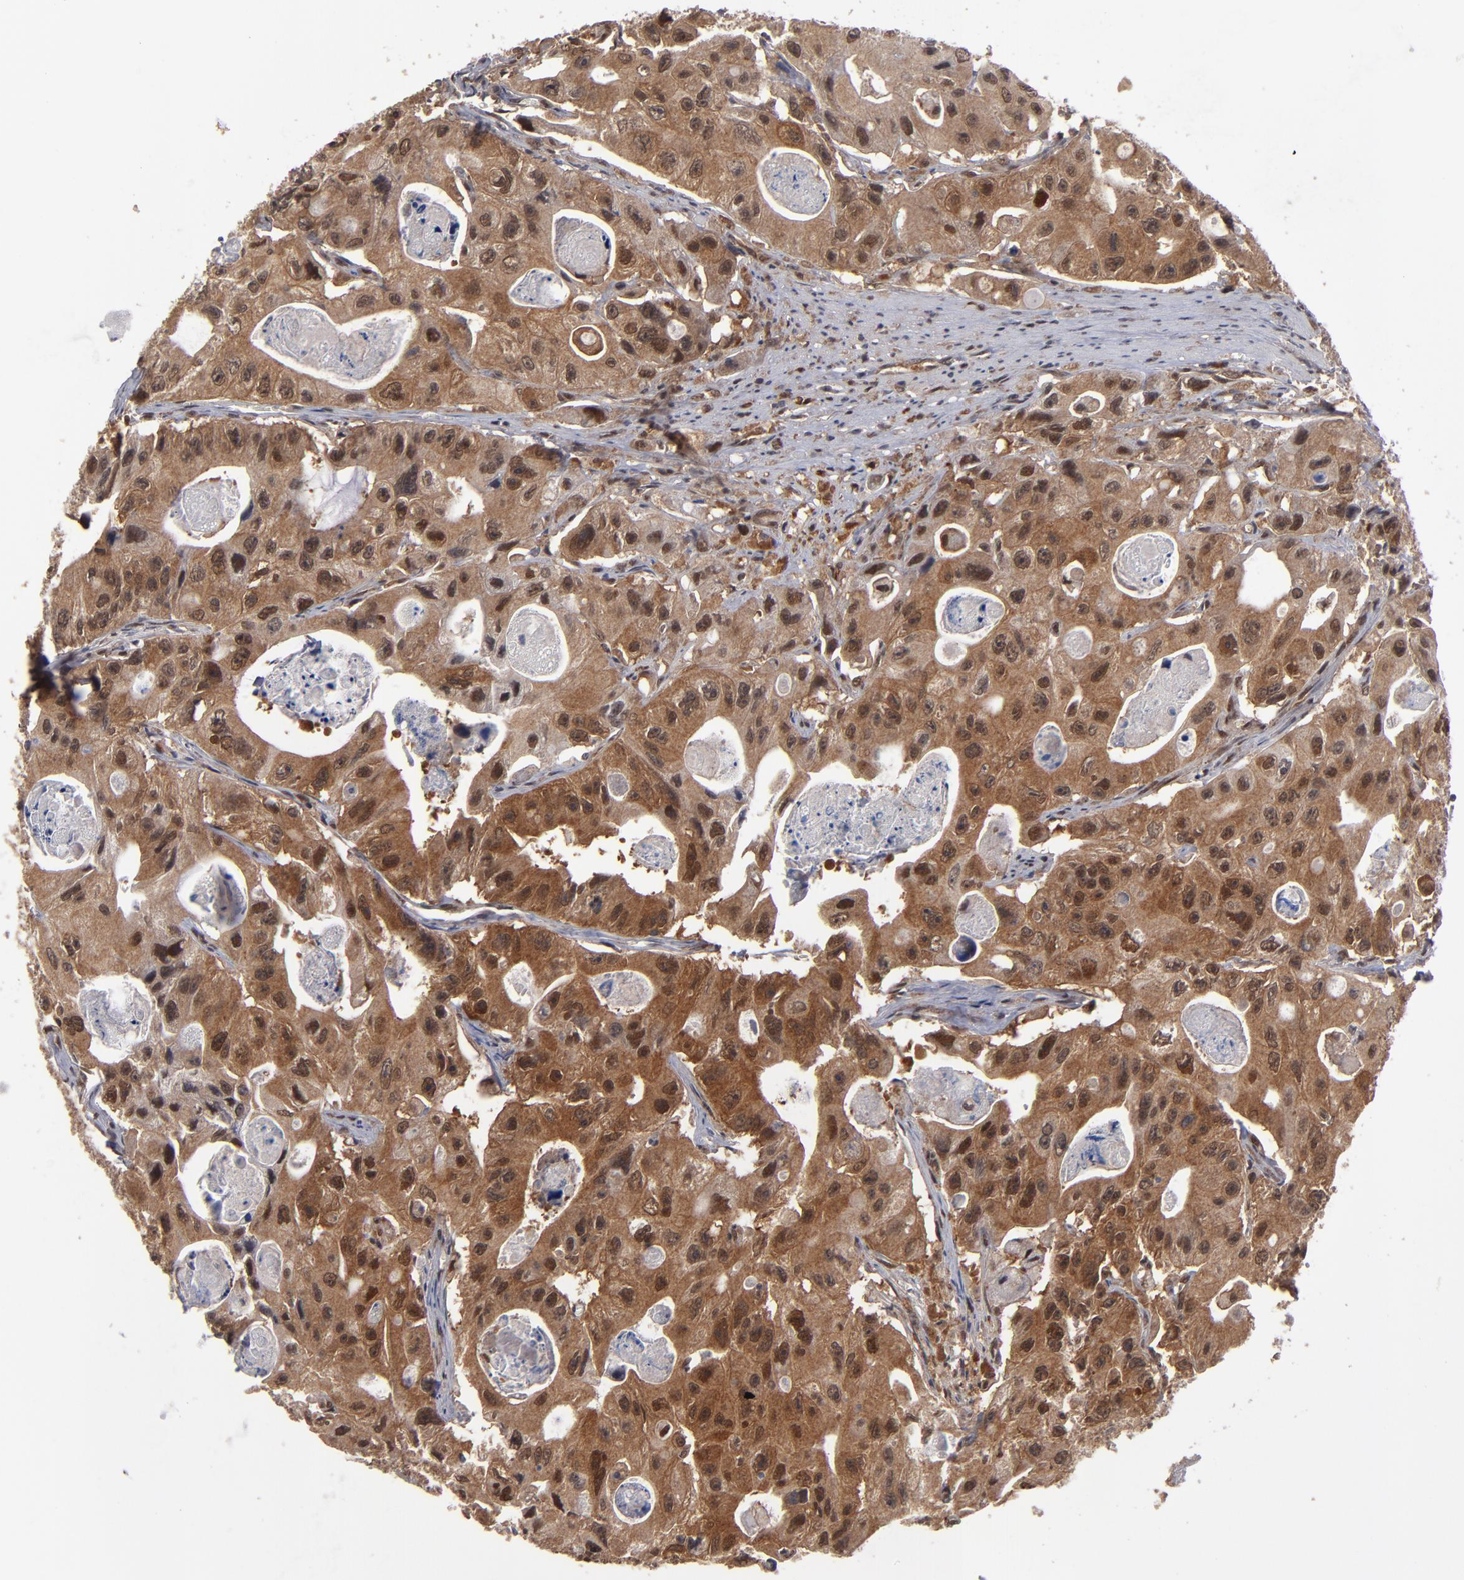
{"staining": {"intensity": "moderate", "quantity": ">75%", "location": "cytoplasmic/membranous,nuclear"}, "tissue": "colorectal cancer", "cell_type": "Tumor cells", "image_type": "cancer", "snomed": [{"axis": "morphology", "description": "Adenocarcinoma, NOS"}, {"axis": "topography", "description": "Colon"}], "caption": "Immunohistochemistry (DAB) staining of colorectal cancer (adenocarcinoma) shows moderate cytoplasmic/membranous and nuclear protein expression in approximately >75% of tumor cells.", "gene": "HUWE1", "patient": {"sex": "female", "age": 46}}